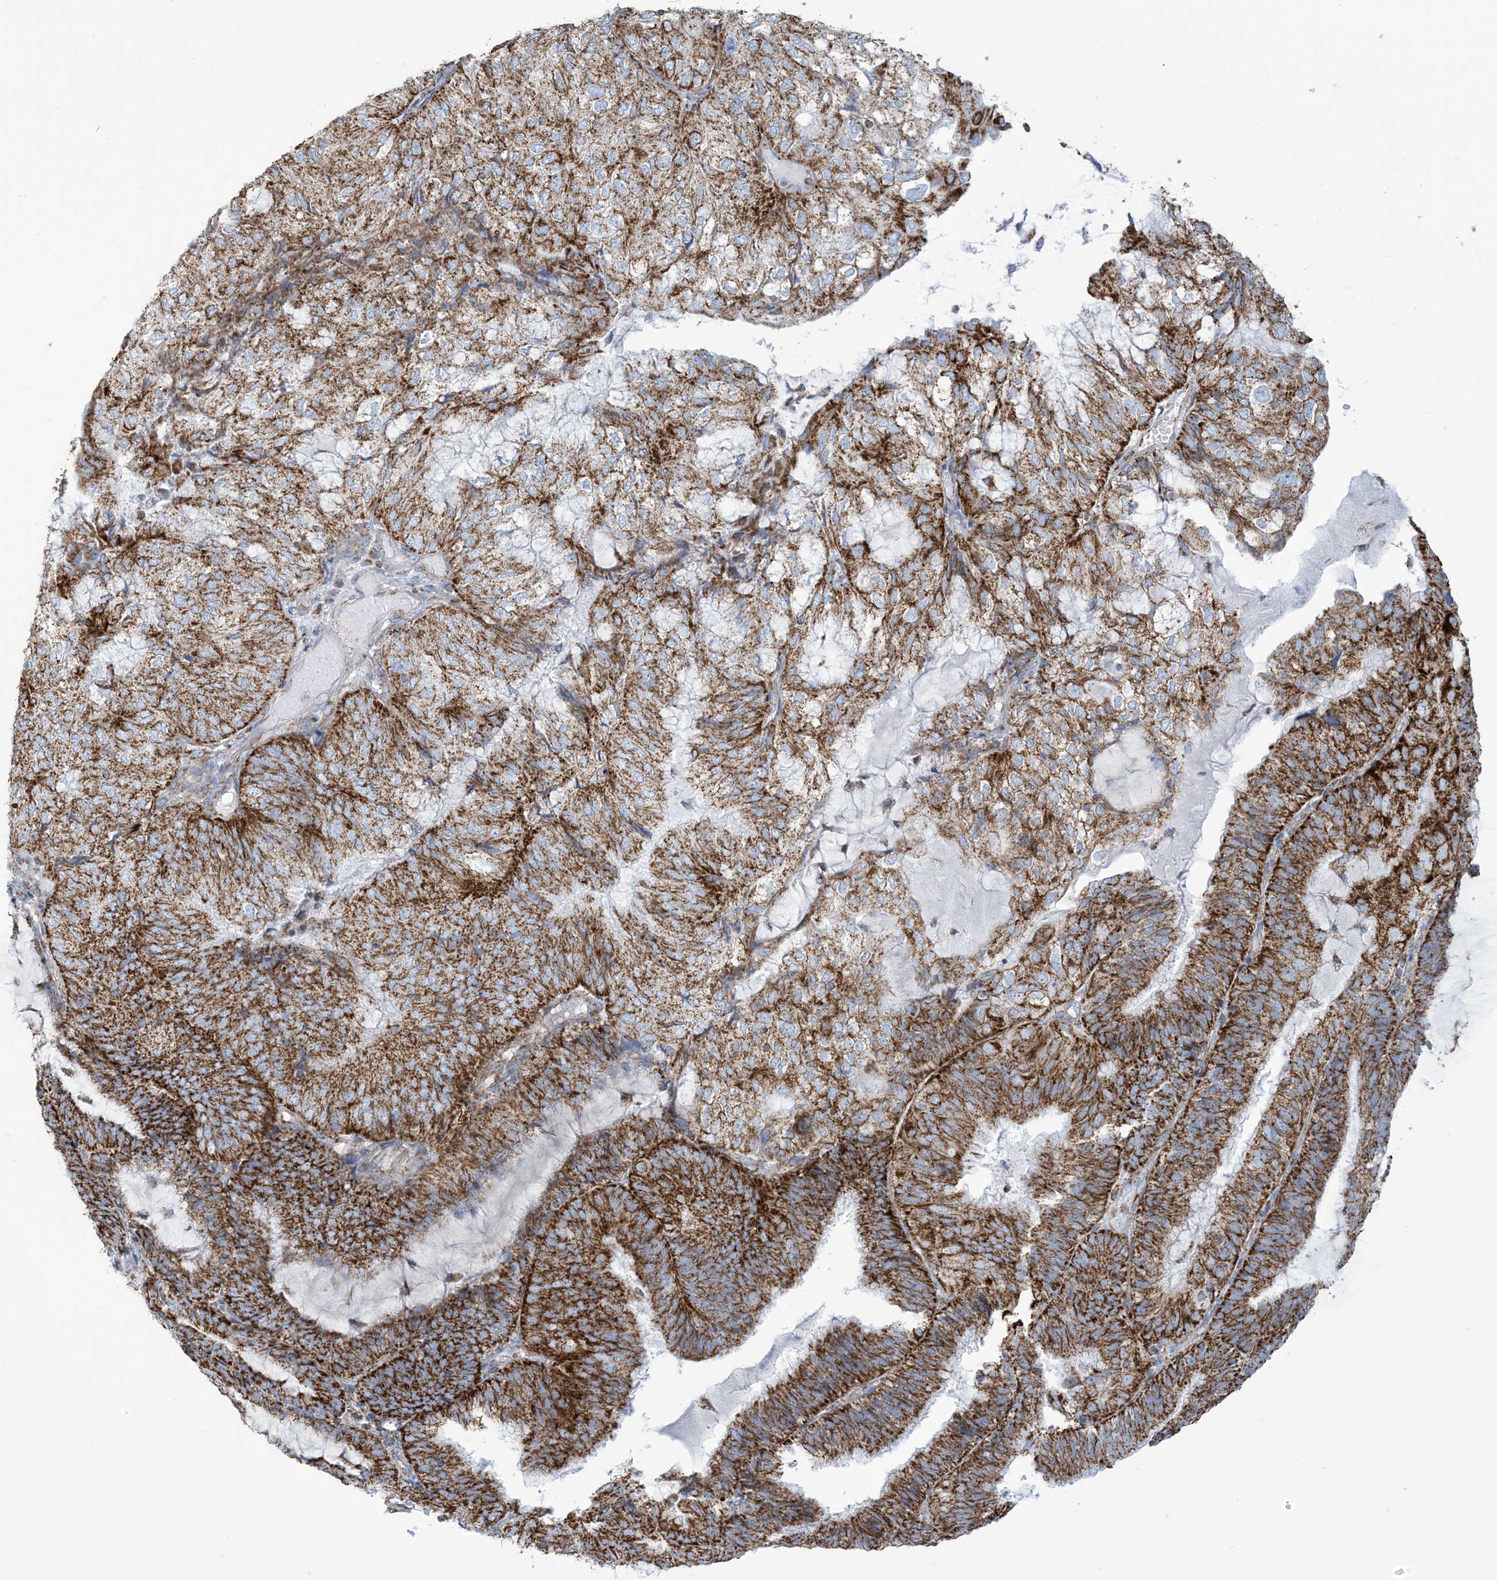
{"staining": {"intensity": "strong", "quantity": ">75%", "location": "cytoplasmic/membranous"}, "tissue": "endometrial cancer", "cell_type": "Tumor cells", "image_type": "cancer", "snomed": [{"axis": "morphology", "description": "Adenocarcinoma, NOS"}, {"axis": "topography", "description": "Endometrium"}], "caption": "Strong cytoplasmic/membranous expression is appreciated in about >75% of tumor cells in endometrial cancer. The protein of interest is stained brown, and the nuclei are stained in blue (DAB IHC with brightfield microscopy, high magnification).", "gene": "SAMM50", "patient": {"sex": "female", "age": 81}}